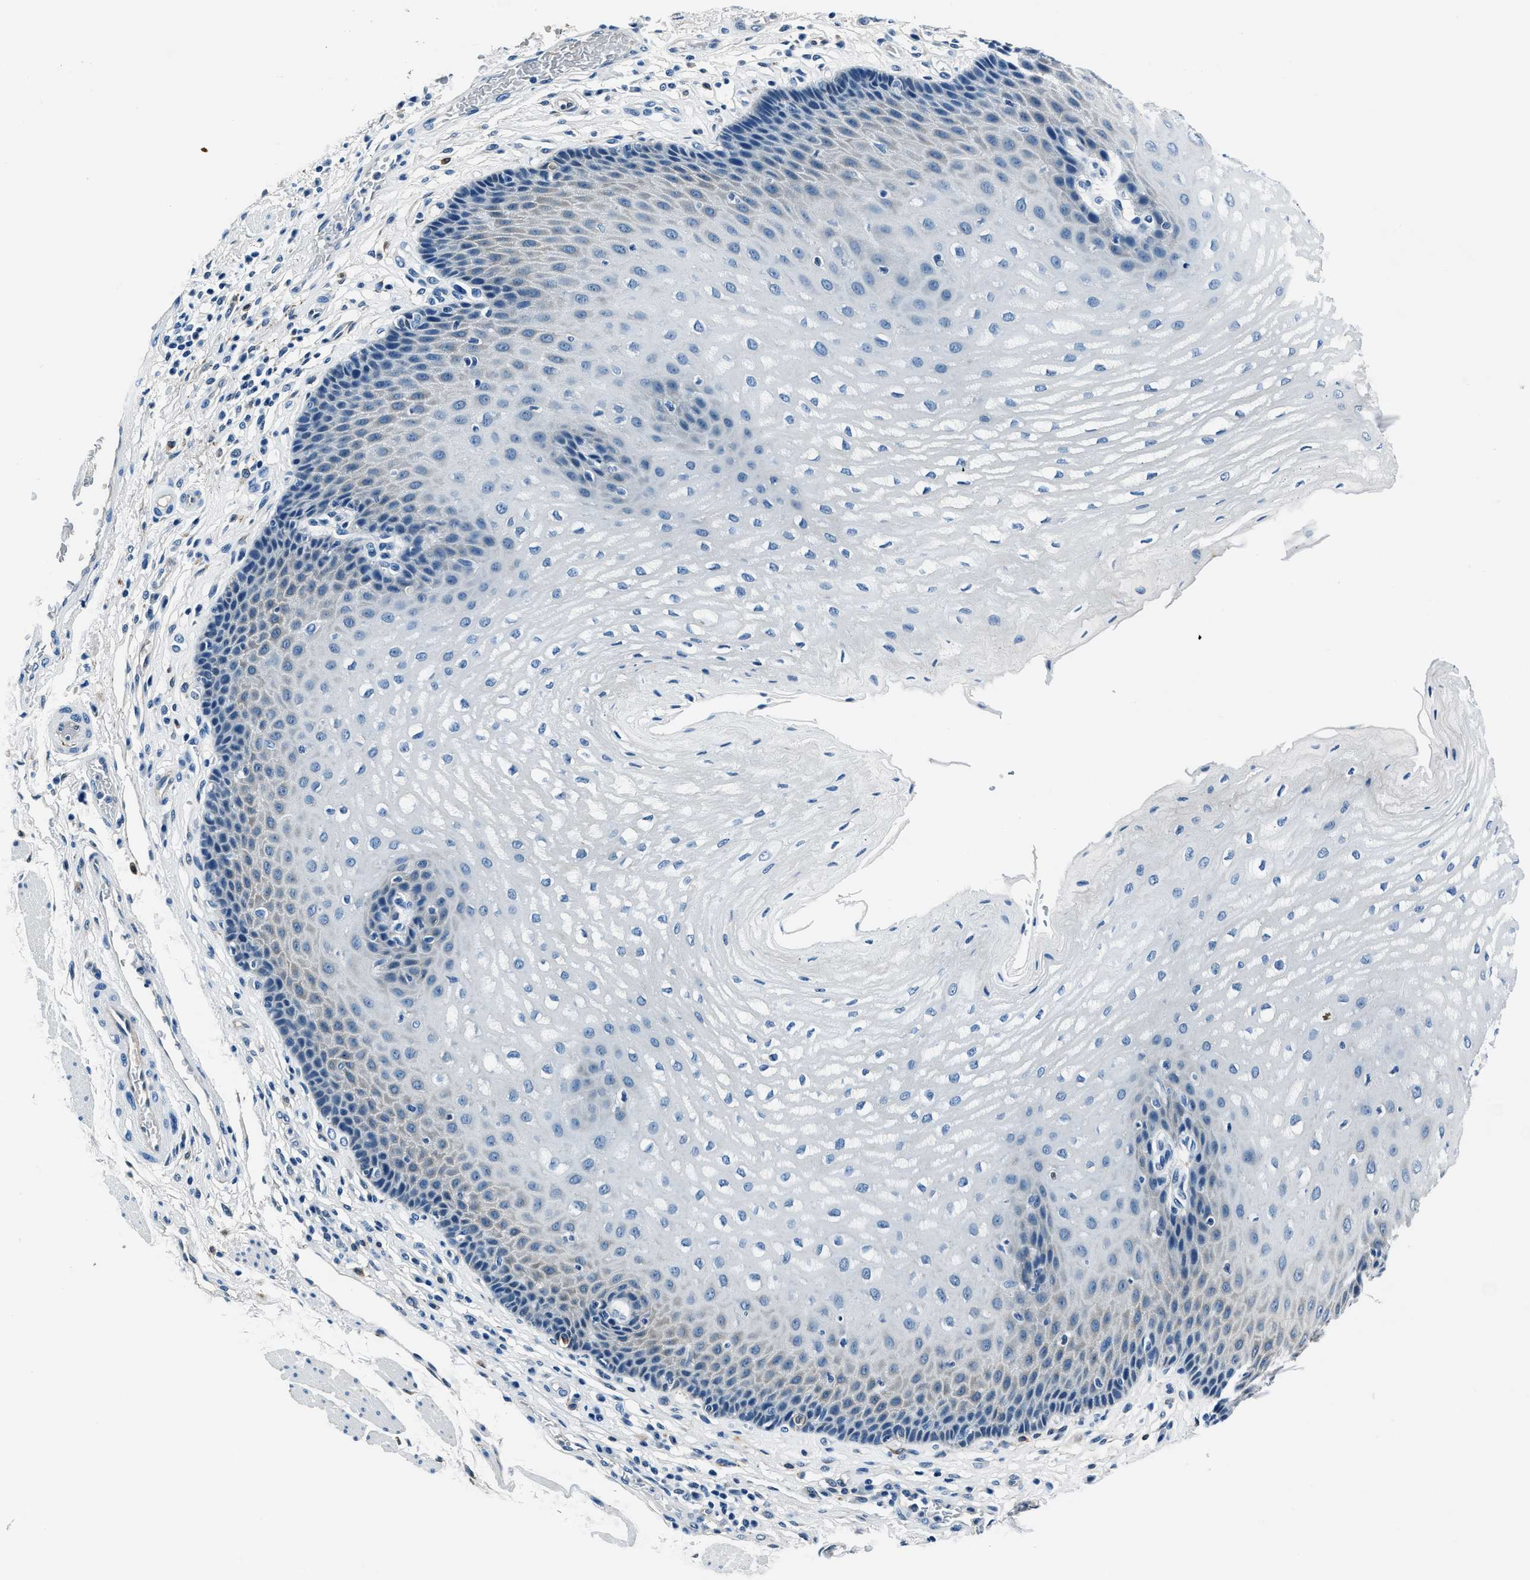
{"staining": {"intensity": "negative", "quantity": "none", "location": "none"}, "tissue": "esophagus", "cell_type": "Squamous epithelial cells", "image_type": "normal", "snomed": [{"axis": "morphology", "description": "Normal tissue, NOS"}, {"axis": "topography", "description": "Esophagus"}], "caption": "Human esophagus stained for a protein using immunohistochemistry (IHC) shows no positivity in squamous epithelial cells.", "gene": "PTPDC1", "patient": {"sex": "male", "age": 54}}